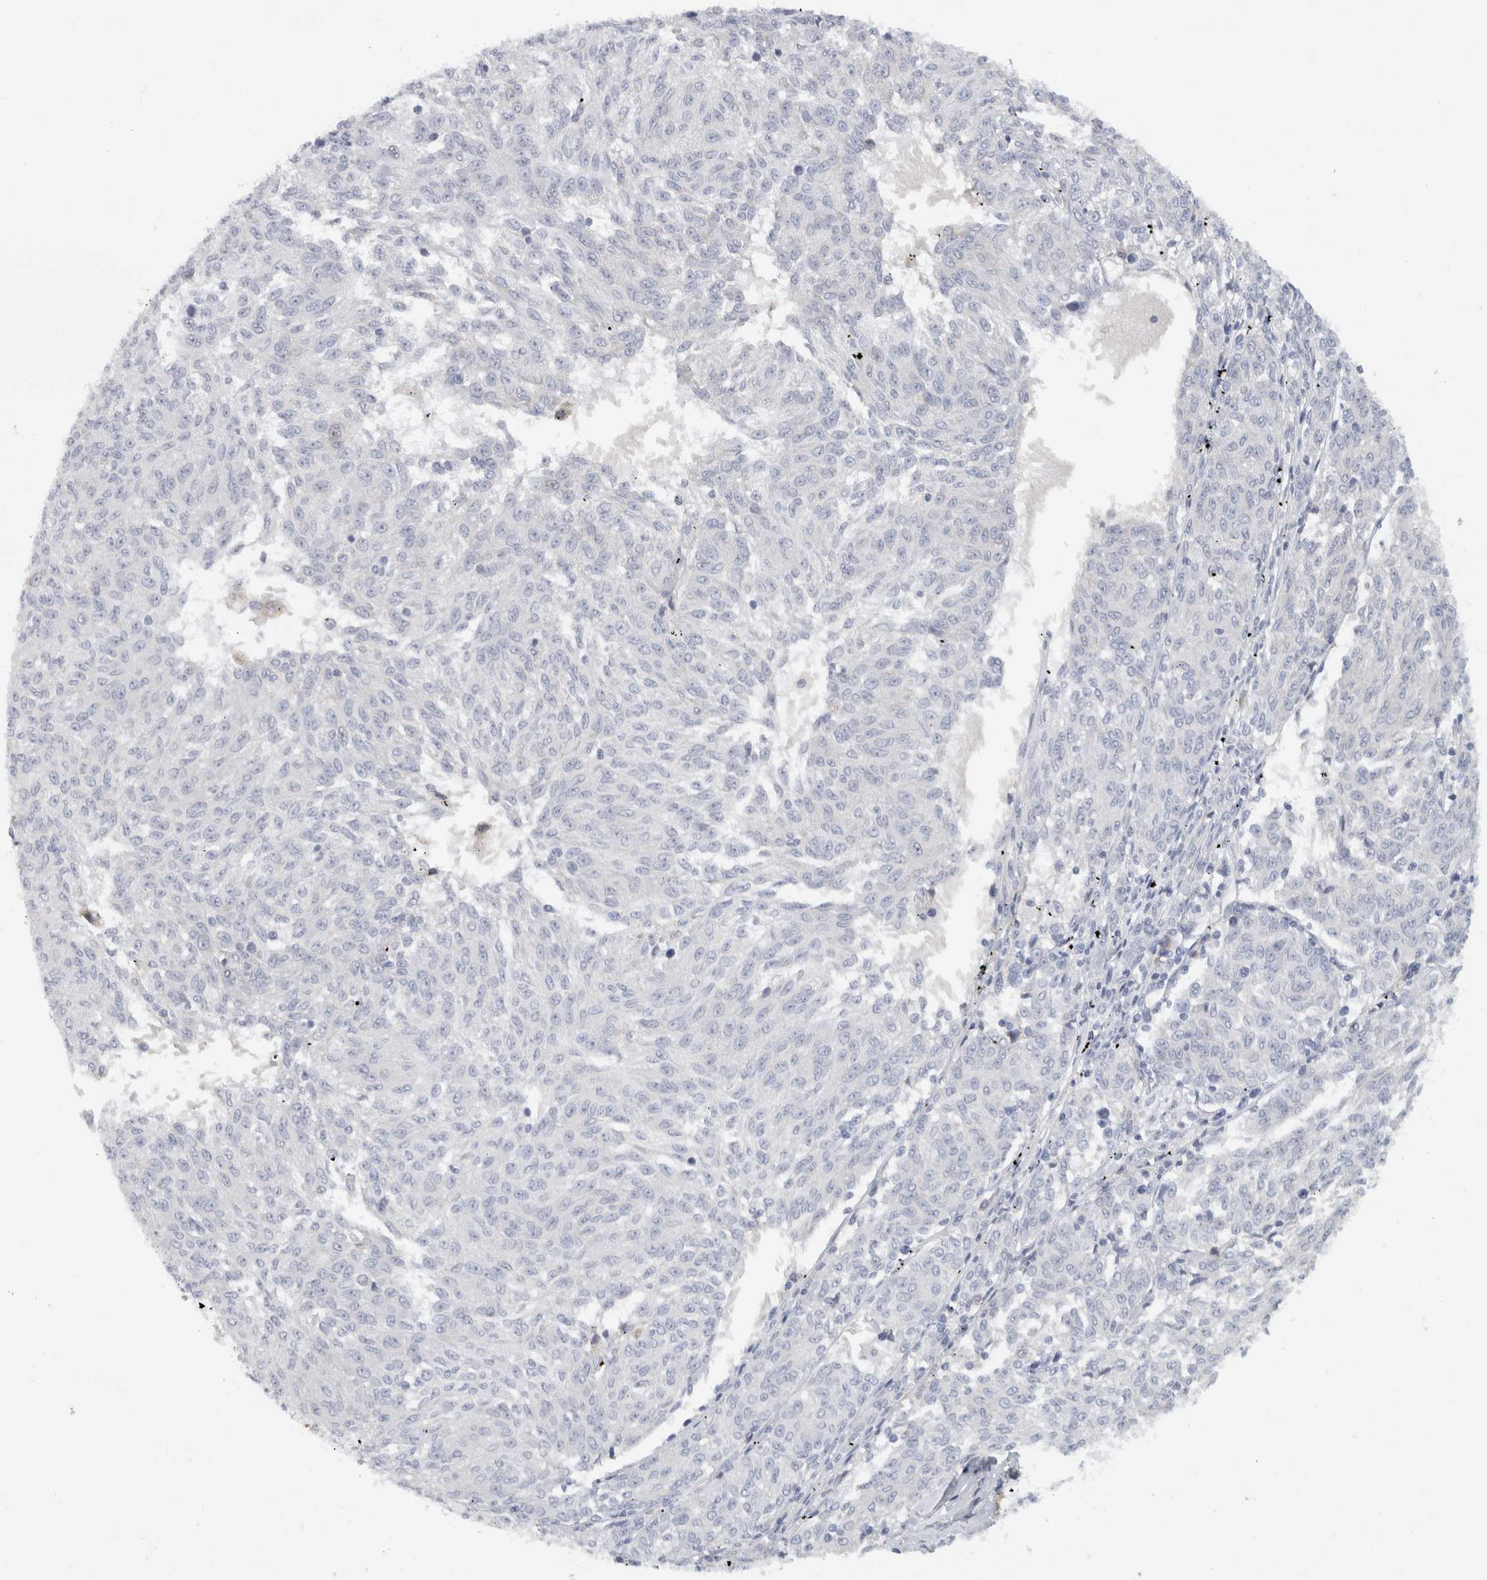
{"staining": {"intensity": "negative", "quantity": "none", "location": "none"}, "tissue": "melanoma", "cell_type": "Tumor cells", "image_type": "cancer", "snomed": [{"axis": "morphology", "description": "Malignant melanoma, NOS"}, {"axis": "topography", "description": "Skin"}], "caption": "A histopathology image of human malignant melanoma is negative for staining in tumor cells.", "gene": "STK31", "patient": {"sex": "female", "age": 72}}